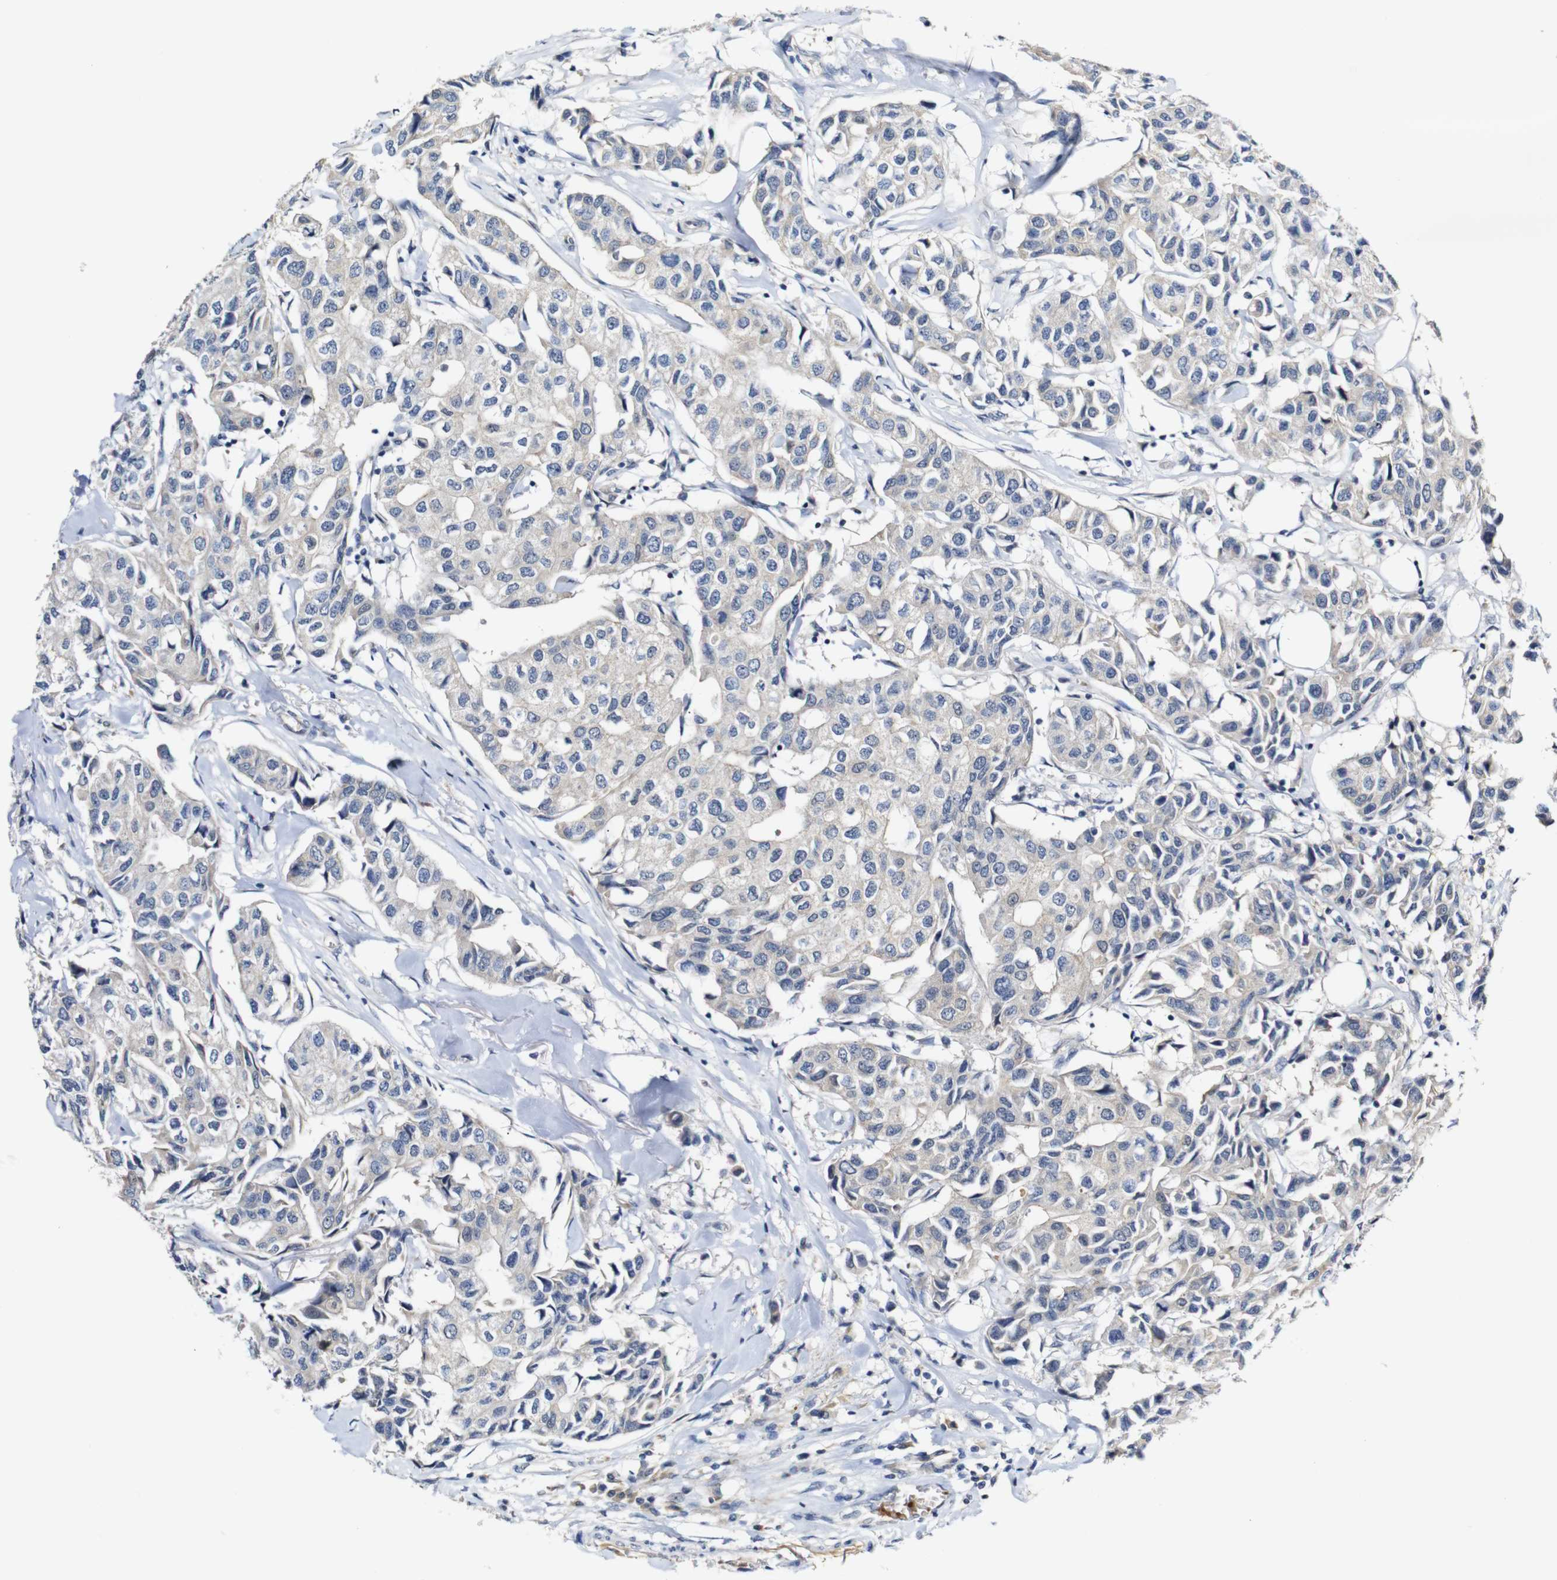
{"staining": {"intensity": "weak", "quantity": ">75%", "location": "cytoplasmic/membranous"}, "tissue": "breast cancer", "cell_type": "Tumor cells", "image_type": "cancer", "snomed": [{"axis": "morphology", "description": "Duct carcinoma"}, {"axis": "topography", "description": "Breast"}], "caption": "Immunohistochemistry (IHC) of breast invasive ductal carcinoma shows low levels of weak cytoplasmic/membranous positivity in approximately >75% of tumor cells.", "gene": "TBC1D32", "patient": {"sex": "female", "age": 80}}